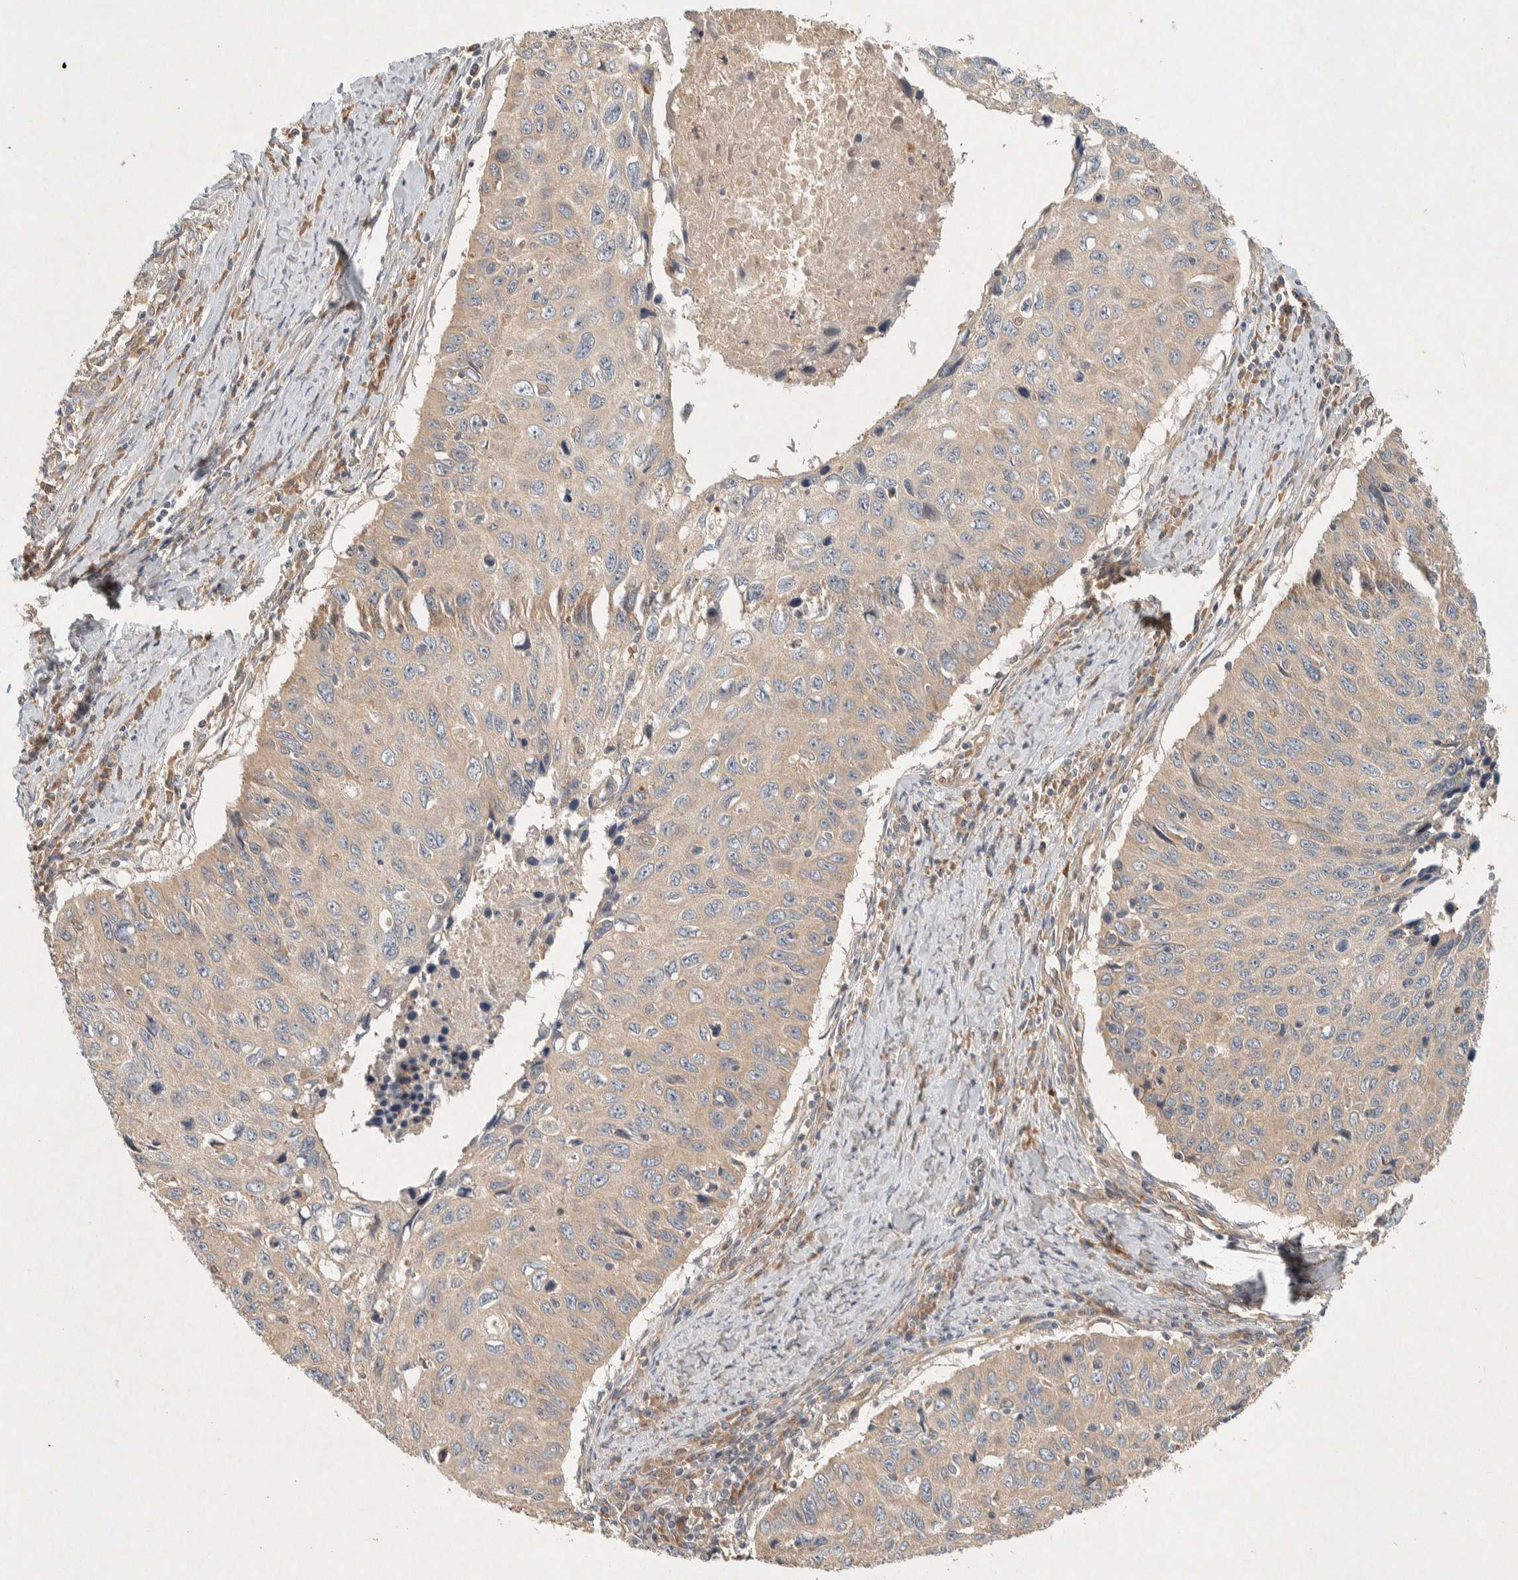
{"staining": {"intensity": "weak", "quantity": "<25%", "location": "cytoplasmic/membranous"}, "tissue": "cervical cancer", "cell_type": "Tumor cells", "image_type": "cancer", "snomed": [{"axis": "morphology", "description": "Squamous cell carcinoma, NOS"}, {"axis": "topography", "description": "Cervix"}], "caption": "High magnification brightfield microscopy of cervical squamous cell carcinoma stained with DAB (3,3'-diaminobenzidine) (brown) and counterstained with hematoxylin (blue): tumor cells show no significant positivity.", "gene": "PXK", "patient": {"sex": "female", "age": 53}}